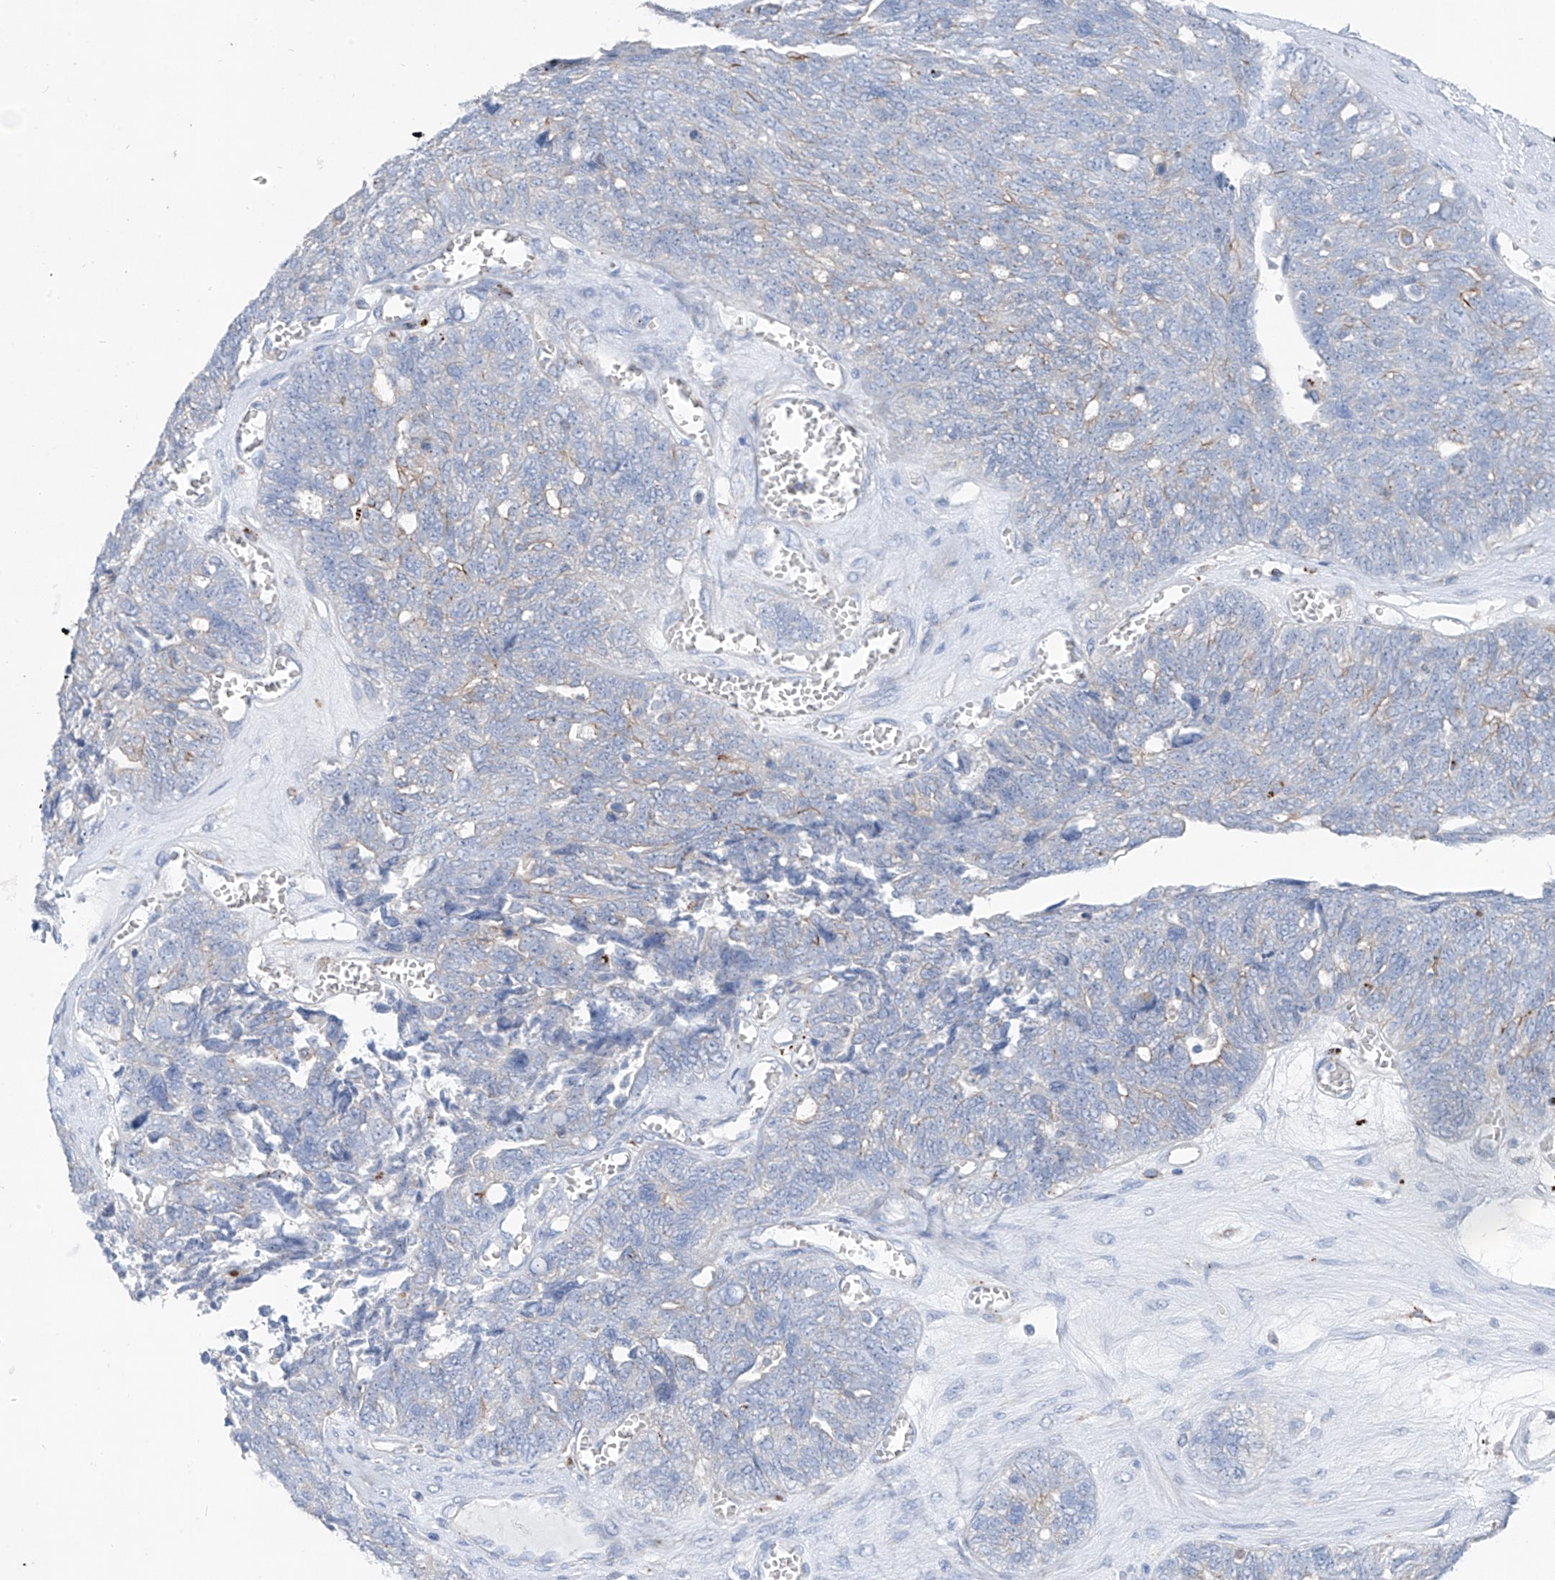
{"staining": {"intensity": "negative", "quantity": "none", "location": "none"}, "tissue": "ovarian cancer", "cell_type": "Tumor cells", "image_type": "cancer", "snomed": [{"axis": "morphology", "description": "Cystadenocarcinoma, serous, NOS"}, {"axis": "topography", "description": "Ovary"}], "caption": "This is an immunohistochemistry (IHC) image of ovarian cancer (serous cystadenocarcinoma). There is no staining in tumor cells.", "gene": "GPR137C", "patient": {"sex": "female", "age": 79}}